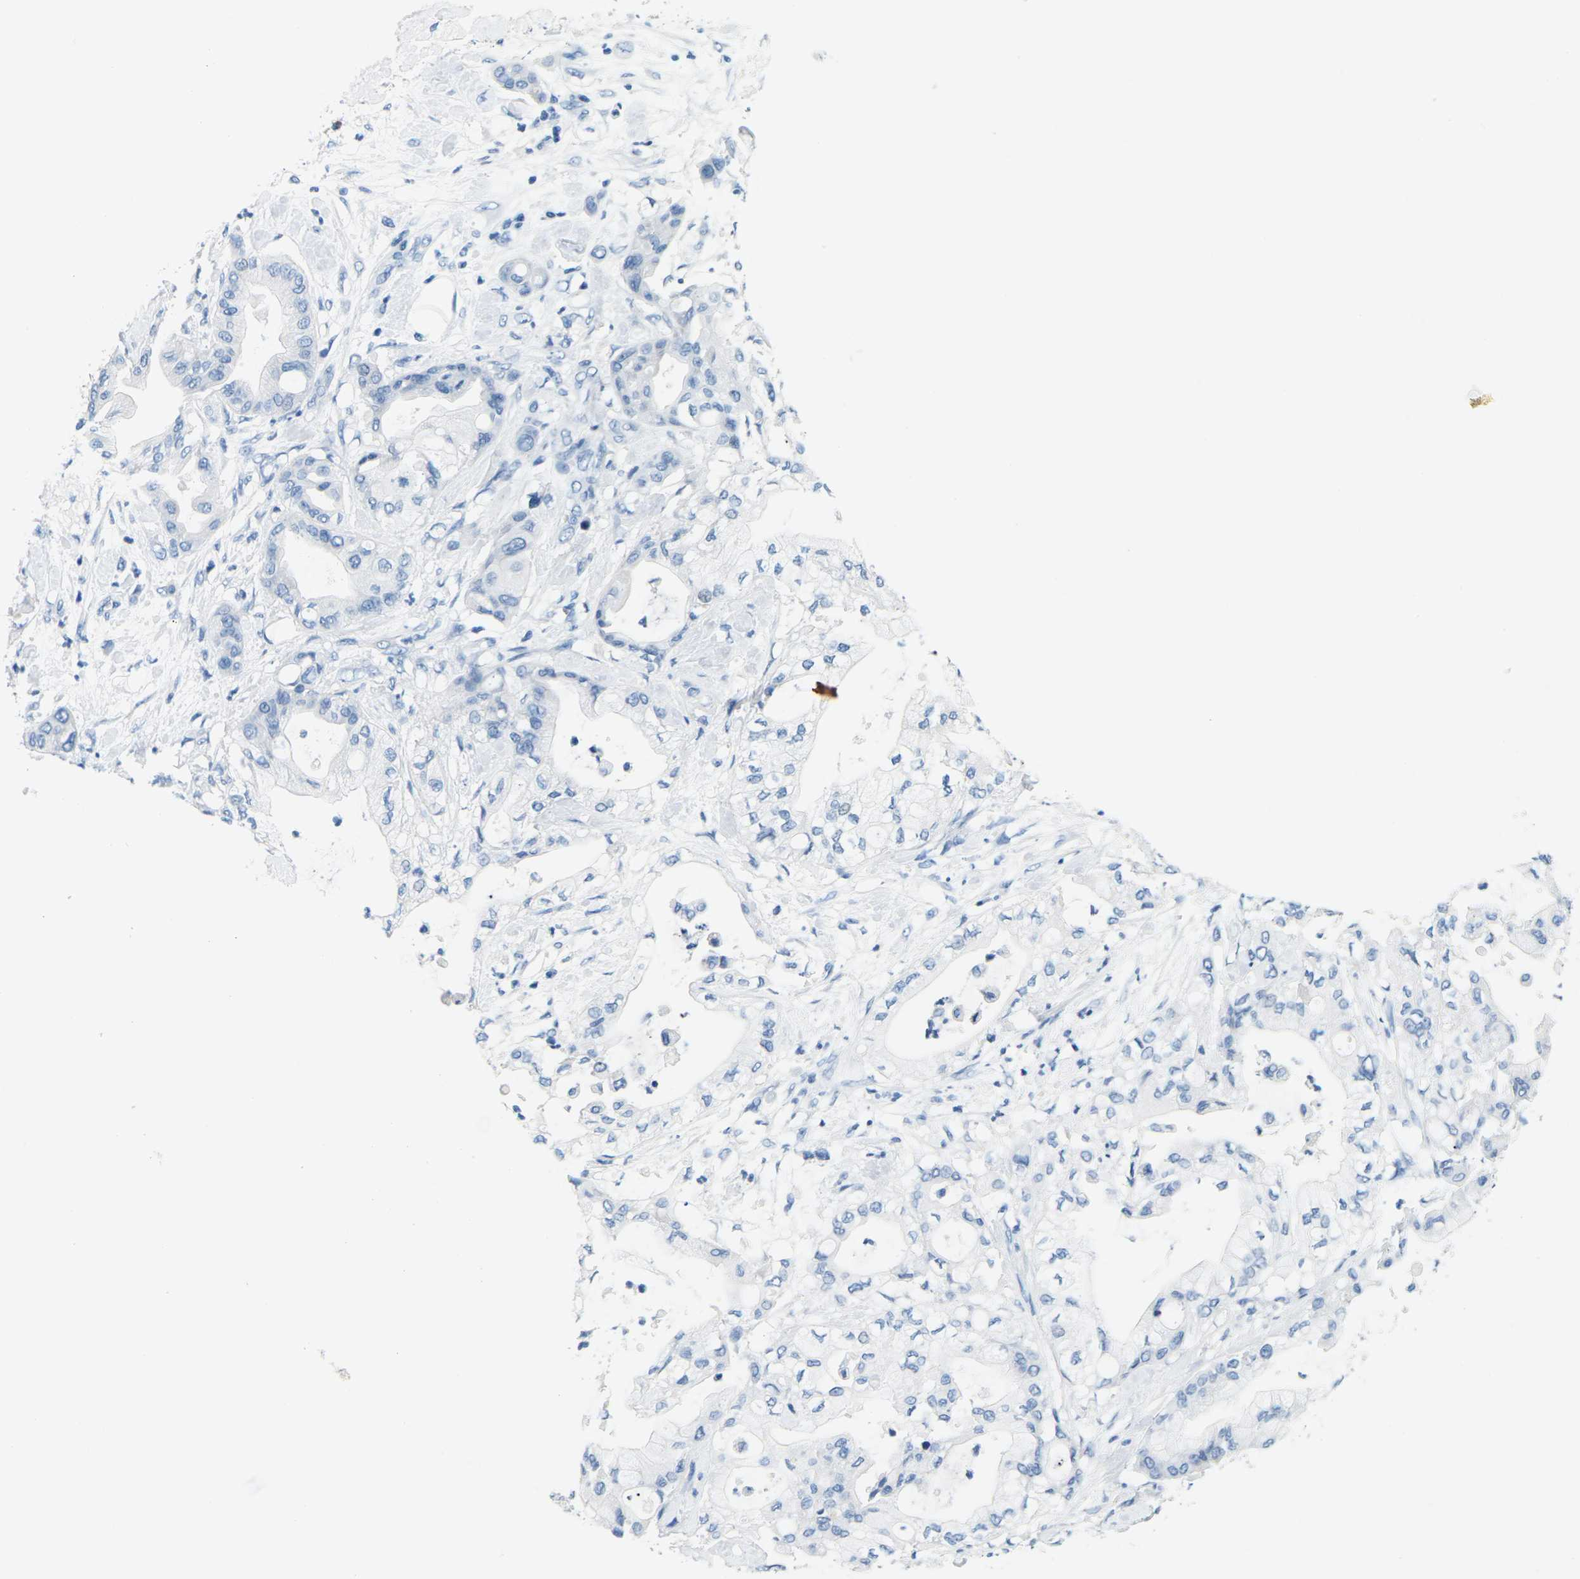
{"staining": {"intensity": "negative", "quantity": "none", "location": "none"}, "tissue": "pancreatic cancer", "cell_type": "Tumor cells", "image_type": "cancer", "snomed": [{"axis": "morphology", "description": "Adenocarcinoma, NOS"}, {"axis": "morphology", "description": "Adenocarcinoma, metastatic, NOS"}, {"axis": "topography", "description": "Lymph node"}, {"axis": "topography", "description": "Pancreas"}, {"axis": "topography", "description": "Duodenum"}], "caption": "Image shows no protein positivity in tumor cells of pancreatic cancer (adenocarcinoma) tissue.", "gene": "SLC12A1", "patient": {"sex": "female", "age": 64}}